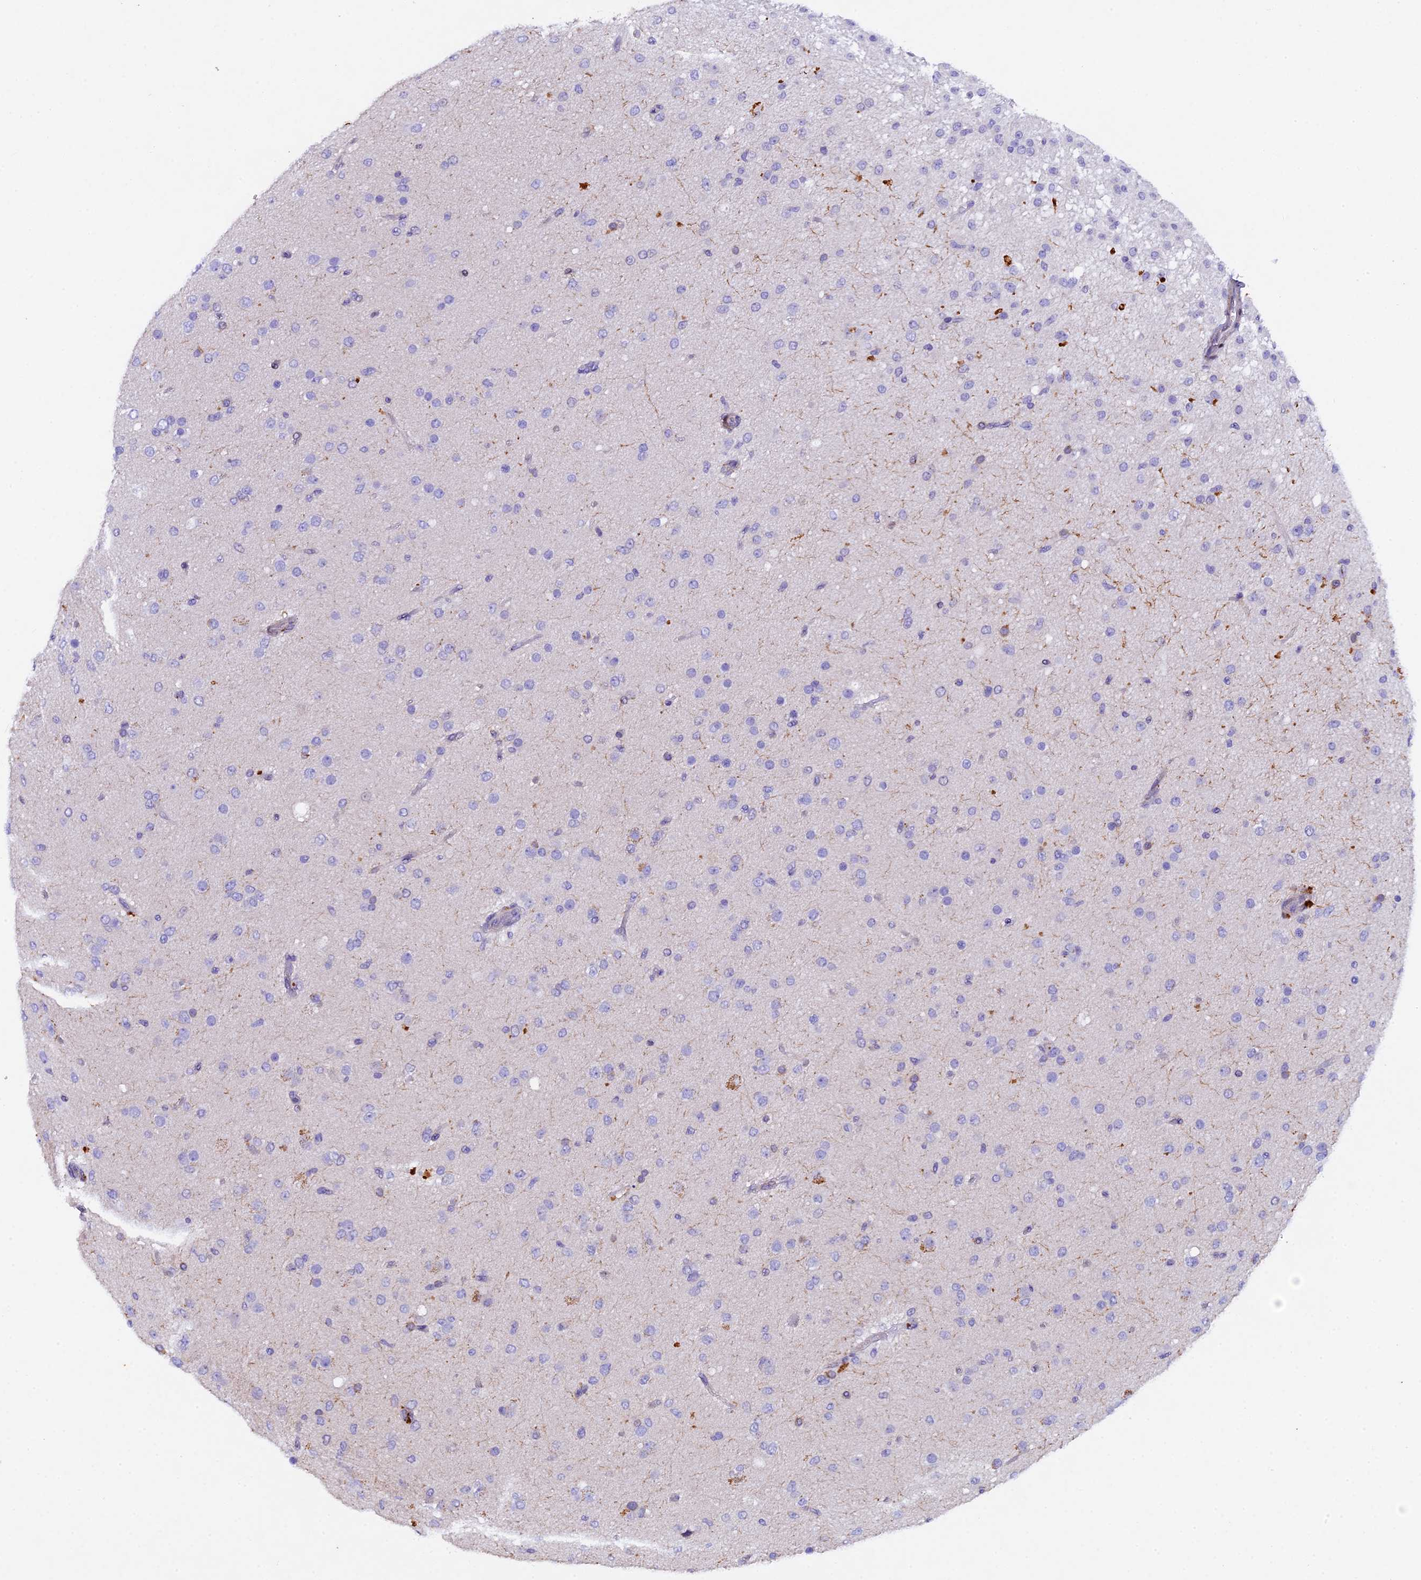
{"staining": {"intensity": "negative", "quantity": "none", "location": "none"}, "tissue": "glioma", "cell_type": "Tumor cells", "image_type": "cancer", "snomed": [{"axis": "morphology", "description": "Glioma, malignant, Low grade"}, {"axis": "topography", "description": "Brain"}], "caption": "IHC of malignant low-grade glioma shows no positivity in tumor cells.", "gene": "TGDS", "patient": {"sex": "male", "age": 65}}